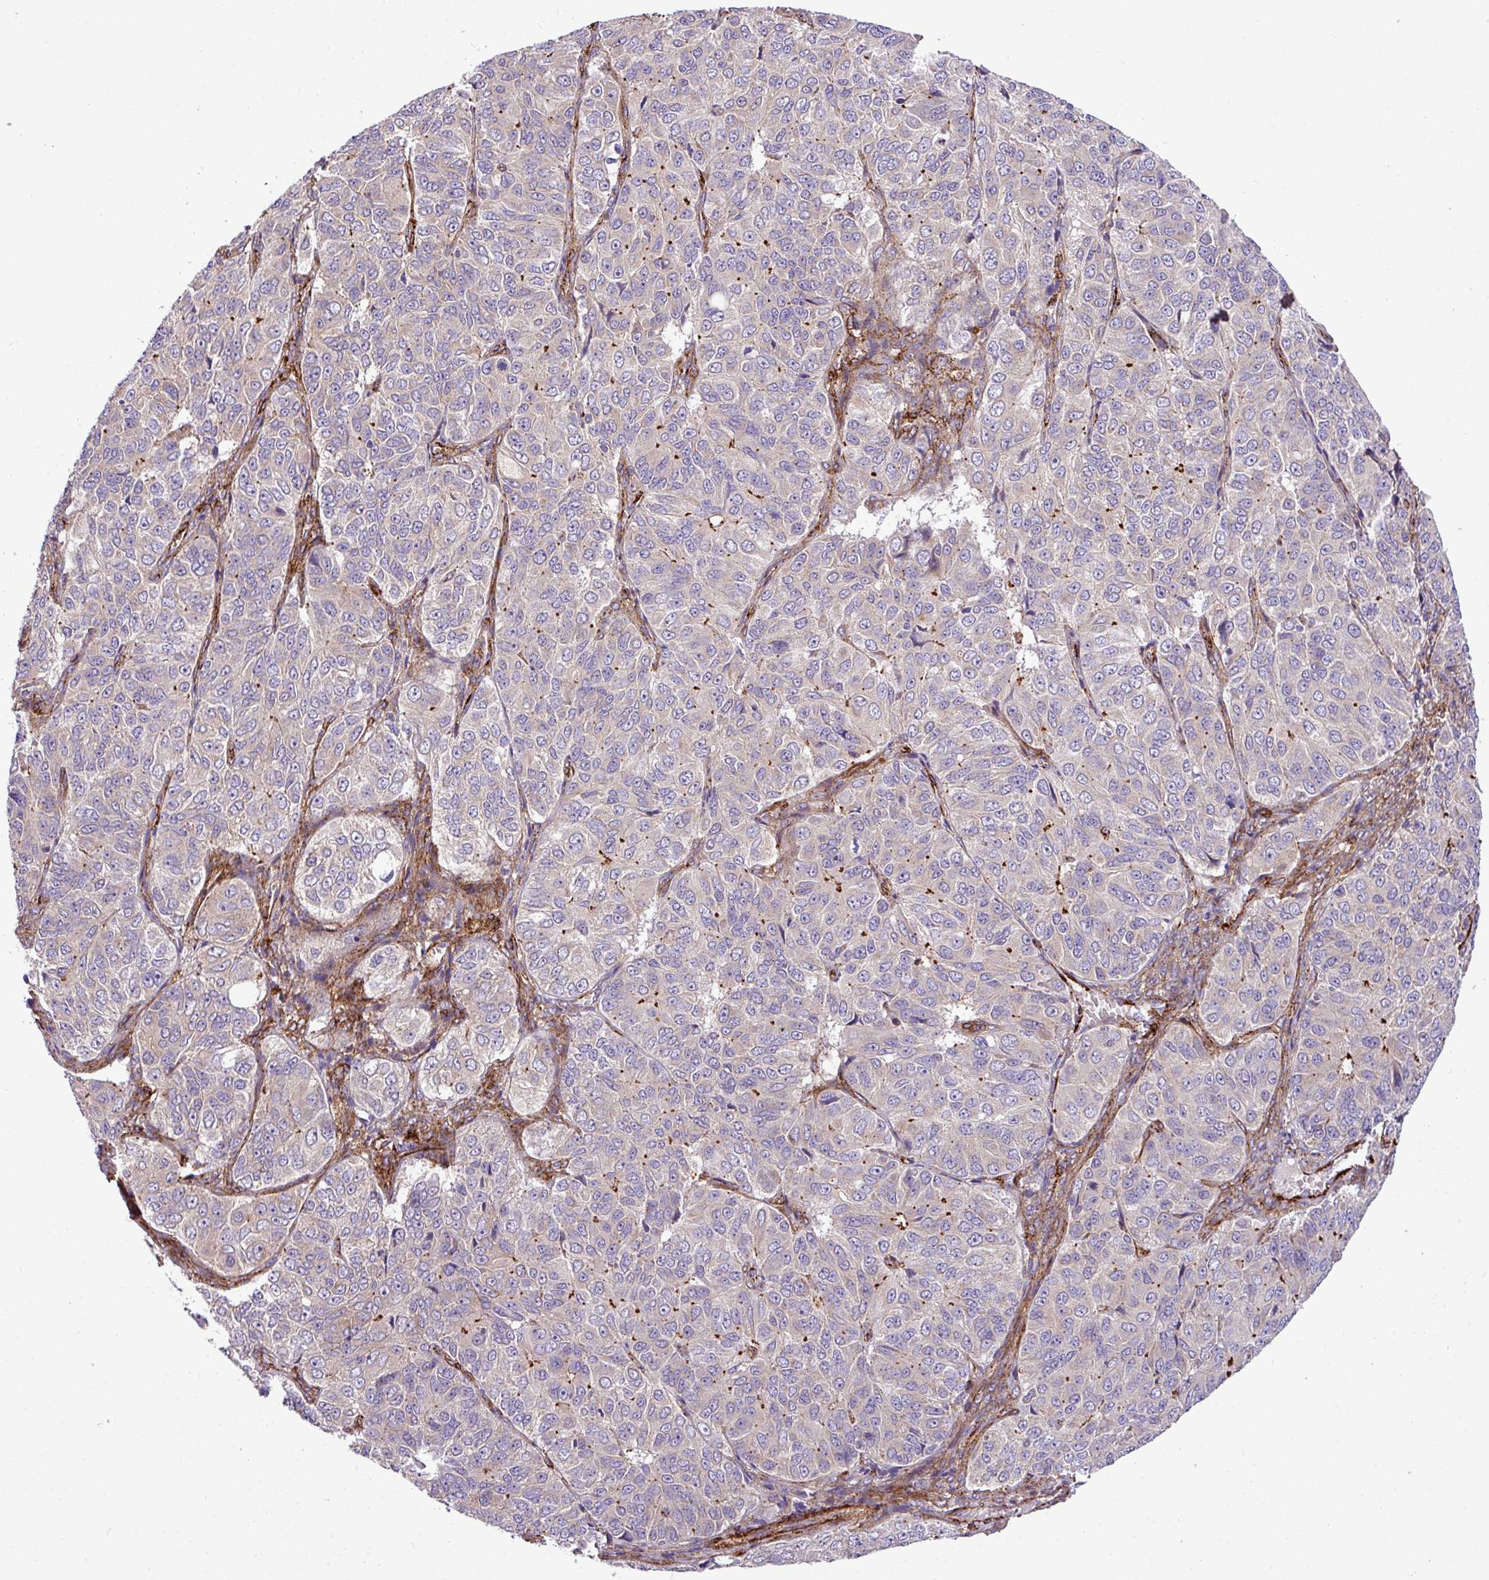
{"staining": {"intensity": "weak", "quantity": "<25%", "location": "cytoplasmic/membranous"}, "tissue": "ovarian cancer", "cell_type": "Tumor cells", "image_type": "cancer", "snomed": [{"axis": "morphology", "description": "Carcinoma, endometroid"}, {"axis": "topography", "description": "Ovary"}], "caption": "Tumor cells are negative for brown protein staining in endometroid carcinoma (ovarian).", "gene": "FAM47E", "patient": {"sex": "female", "age": 51}}